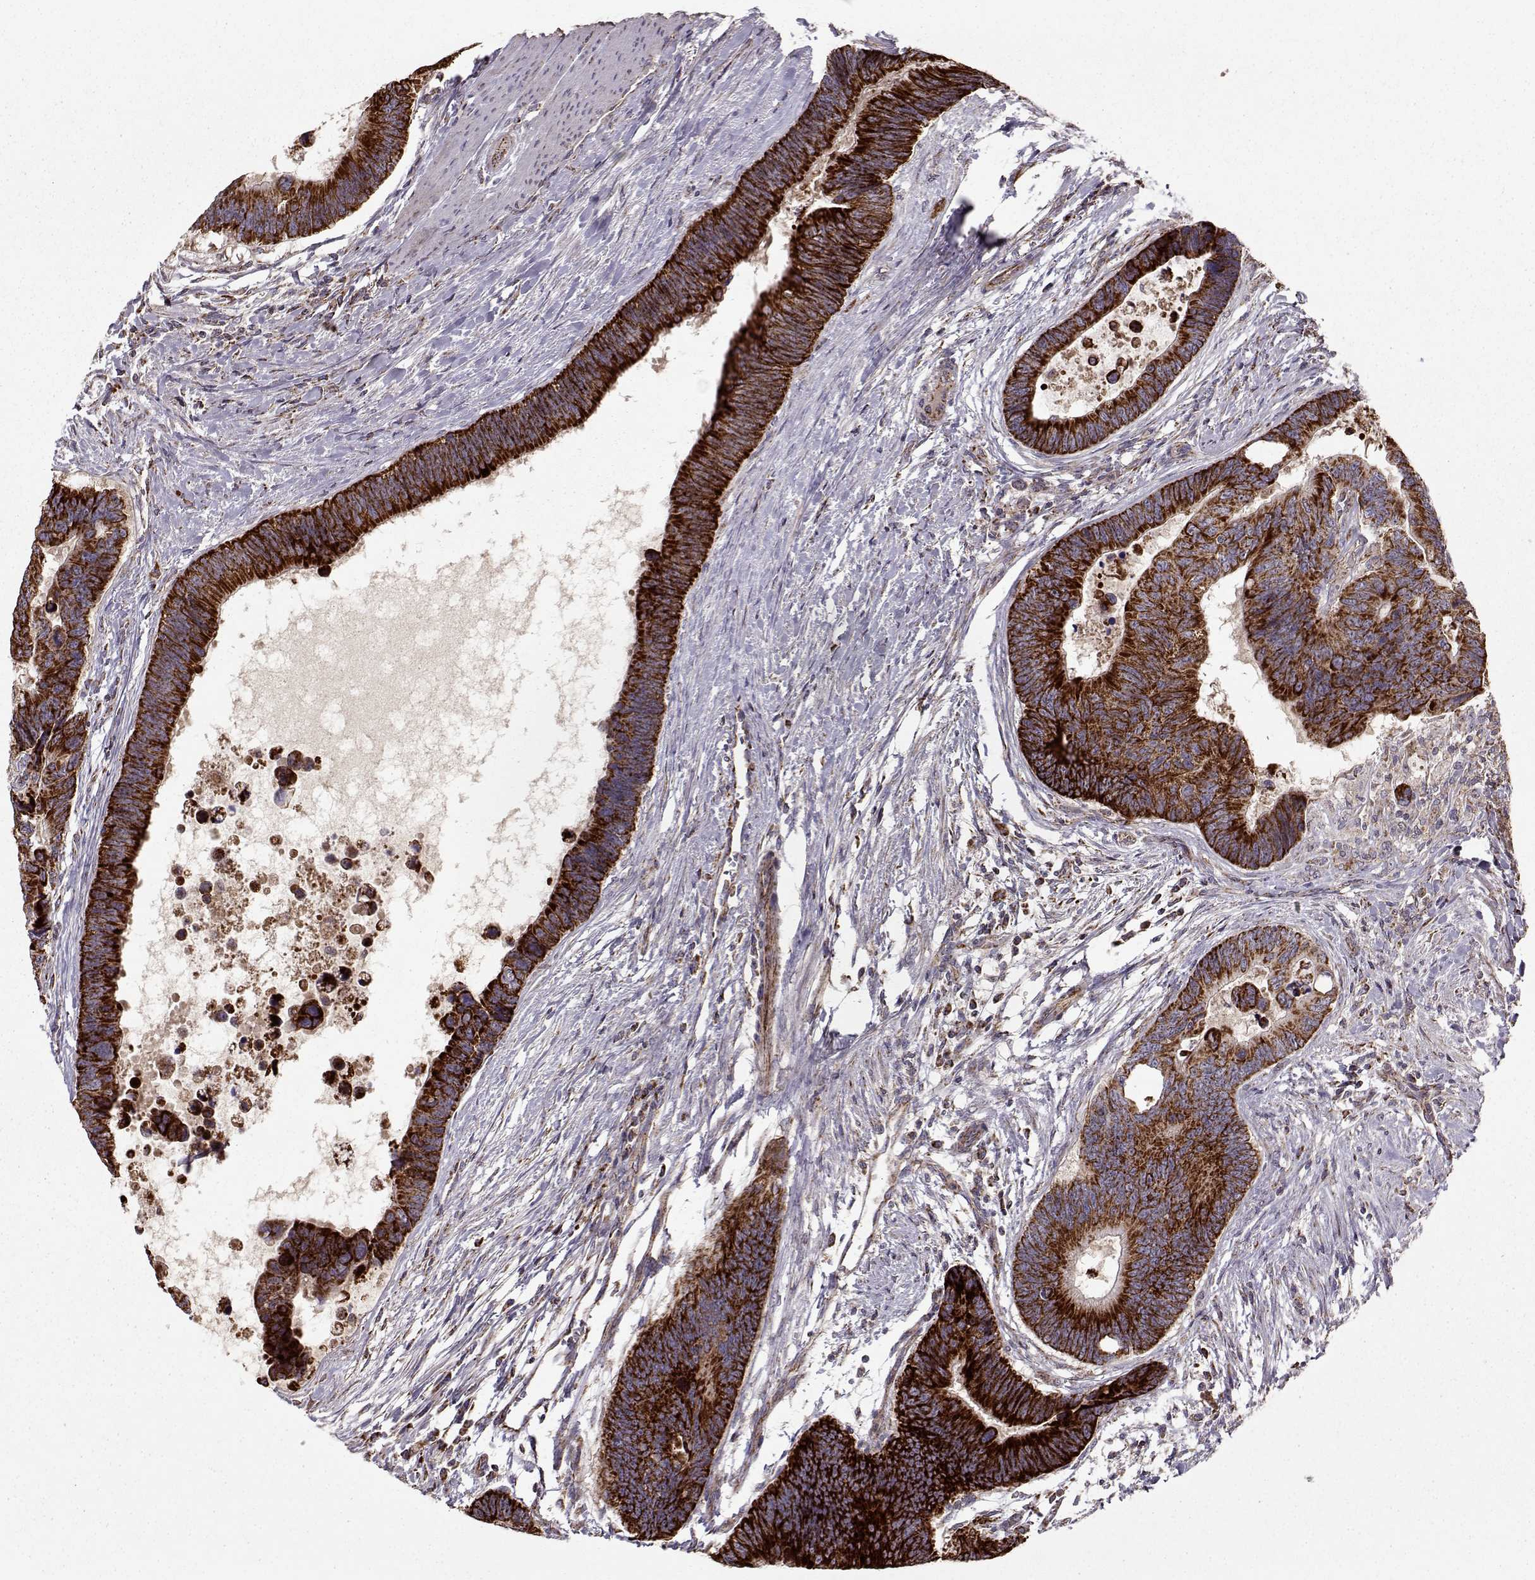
{"staining": {"intensity": "strong", "quantity": ">75%", "location": "cytoplasmic/membranous"}, "tissue": "colorectal cancer", "cell_type": "Tumor cells", "image_type": "cancer", "snomed": [{"axis": "morphology", "description": "Adenocarcinoma, NOS"}, {"axis": "topography", "description": "Colon"}], "caption": "Adenocarcinoma (colorectal) stained with DAB (3,3'-diaminobenzidine) immunohistochemistry (IHC) reveals high levels of strong cytoplasmic/membranous positivity in approximately >75% of tumor cells. (Brightfield microscopy of DAB IHC at high magnification).", "gene": "CMTM3", "patient": {"sex": "female", "age": 77}}